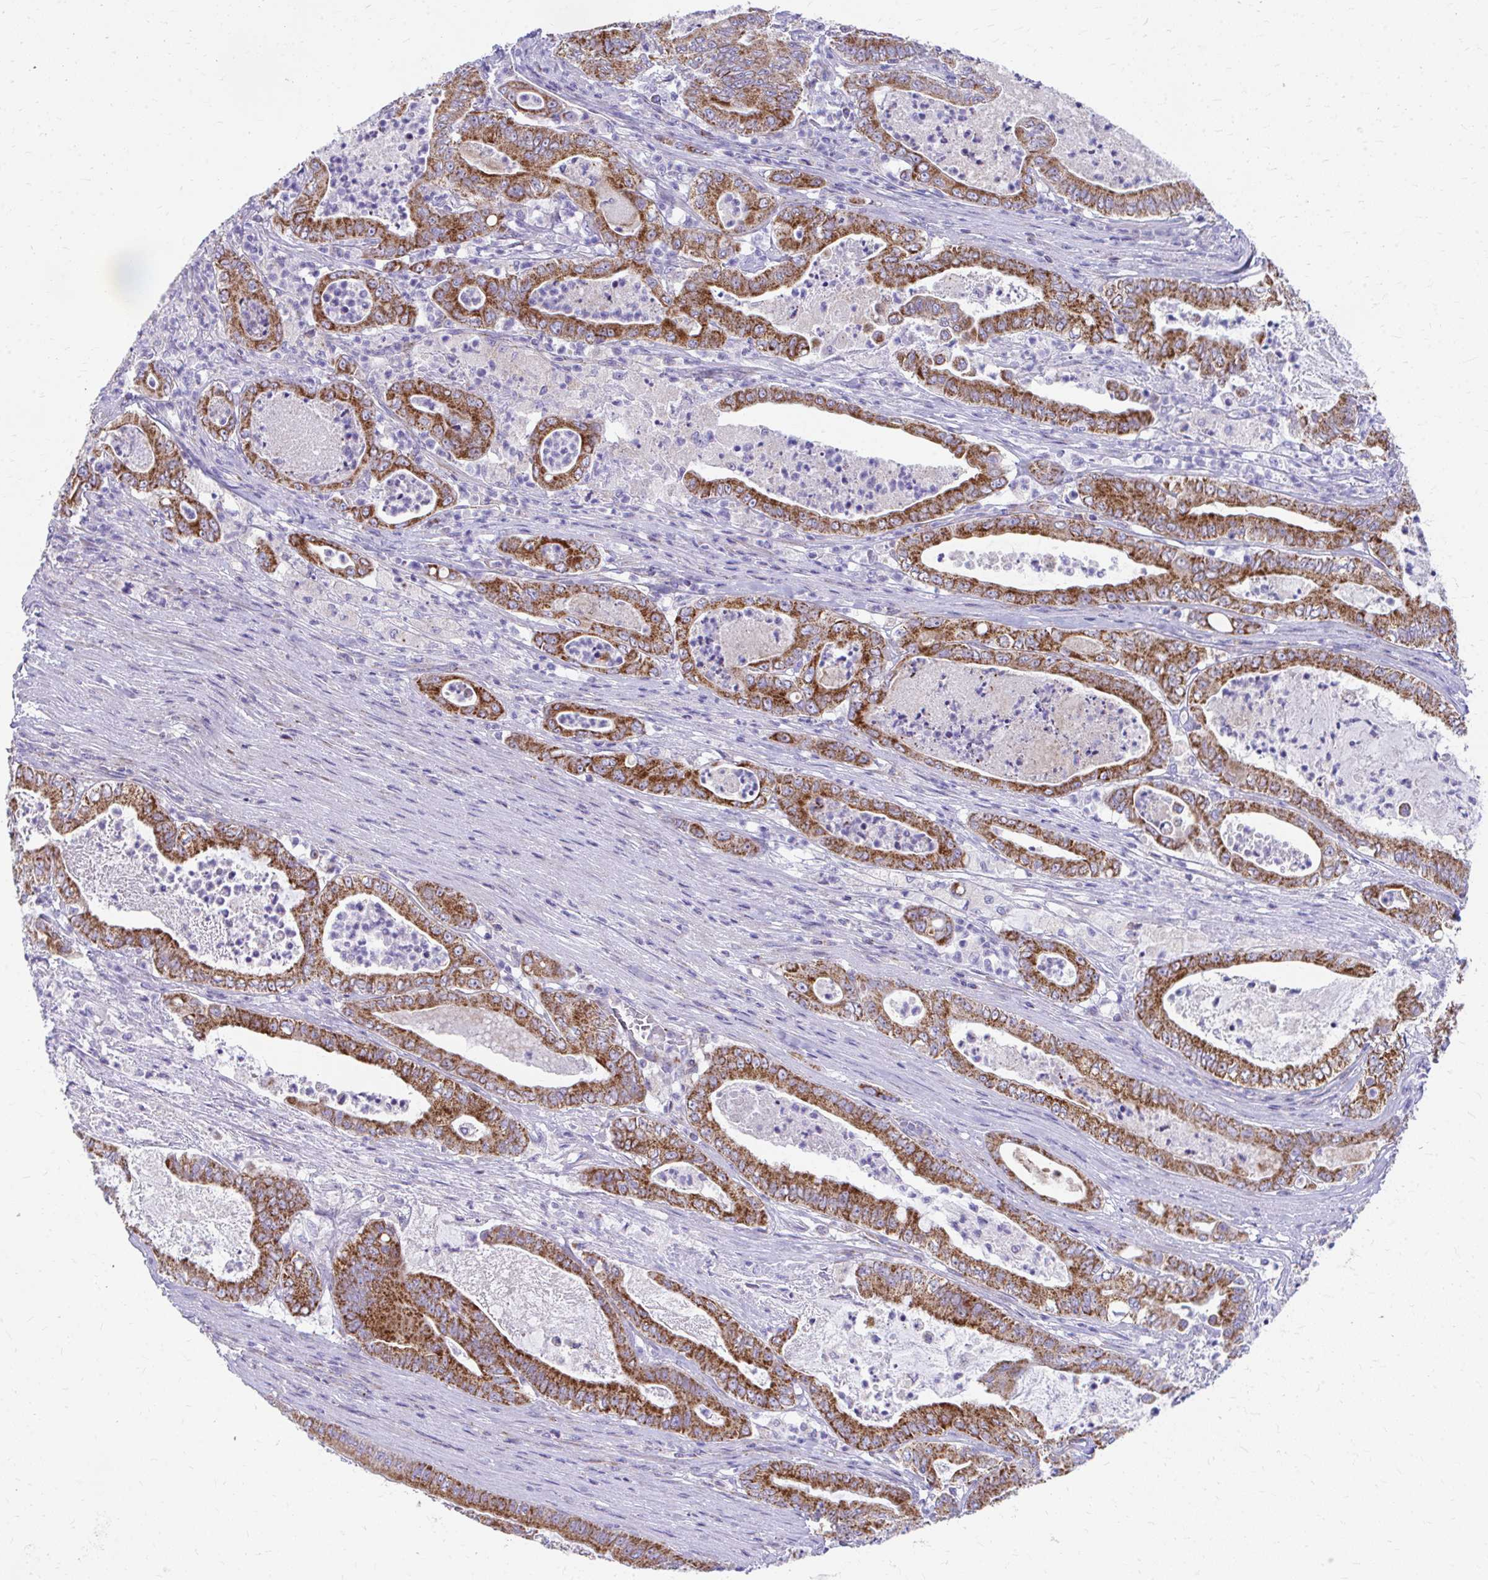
{"staining": {"intensity": "strong", "quantity": ">75%", "location": "cytoplasmic/membranous"}, "tissue": "pancreatic cancer", "cell_type": "Tumor cells", "image_type": "cancer", "snomed": [{"axis": "morphology", "description": "Adenocarcinoma, NOS"}, {"axis": "topography", "description": "Pancreas"}], "caption": "An image of human pancreatic cancer stained for a protein exhibits strong cytoplasmic/membranous brown staining in tumor cells.", "gene": "MRPL19", "patient": {"sex": "male", "age": 71}}